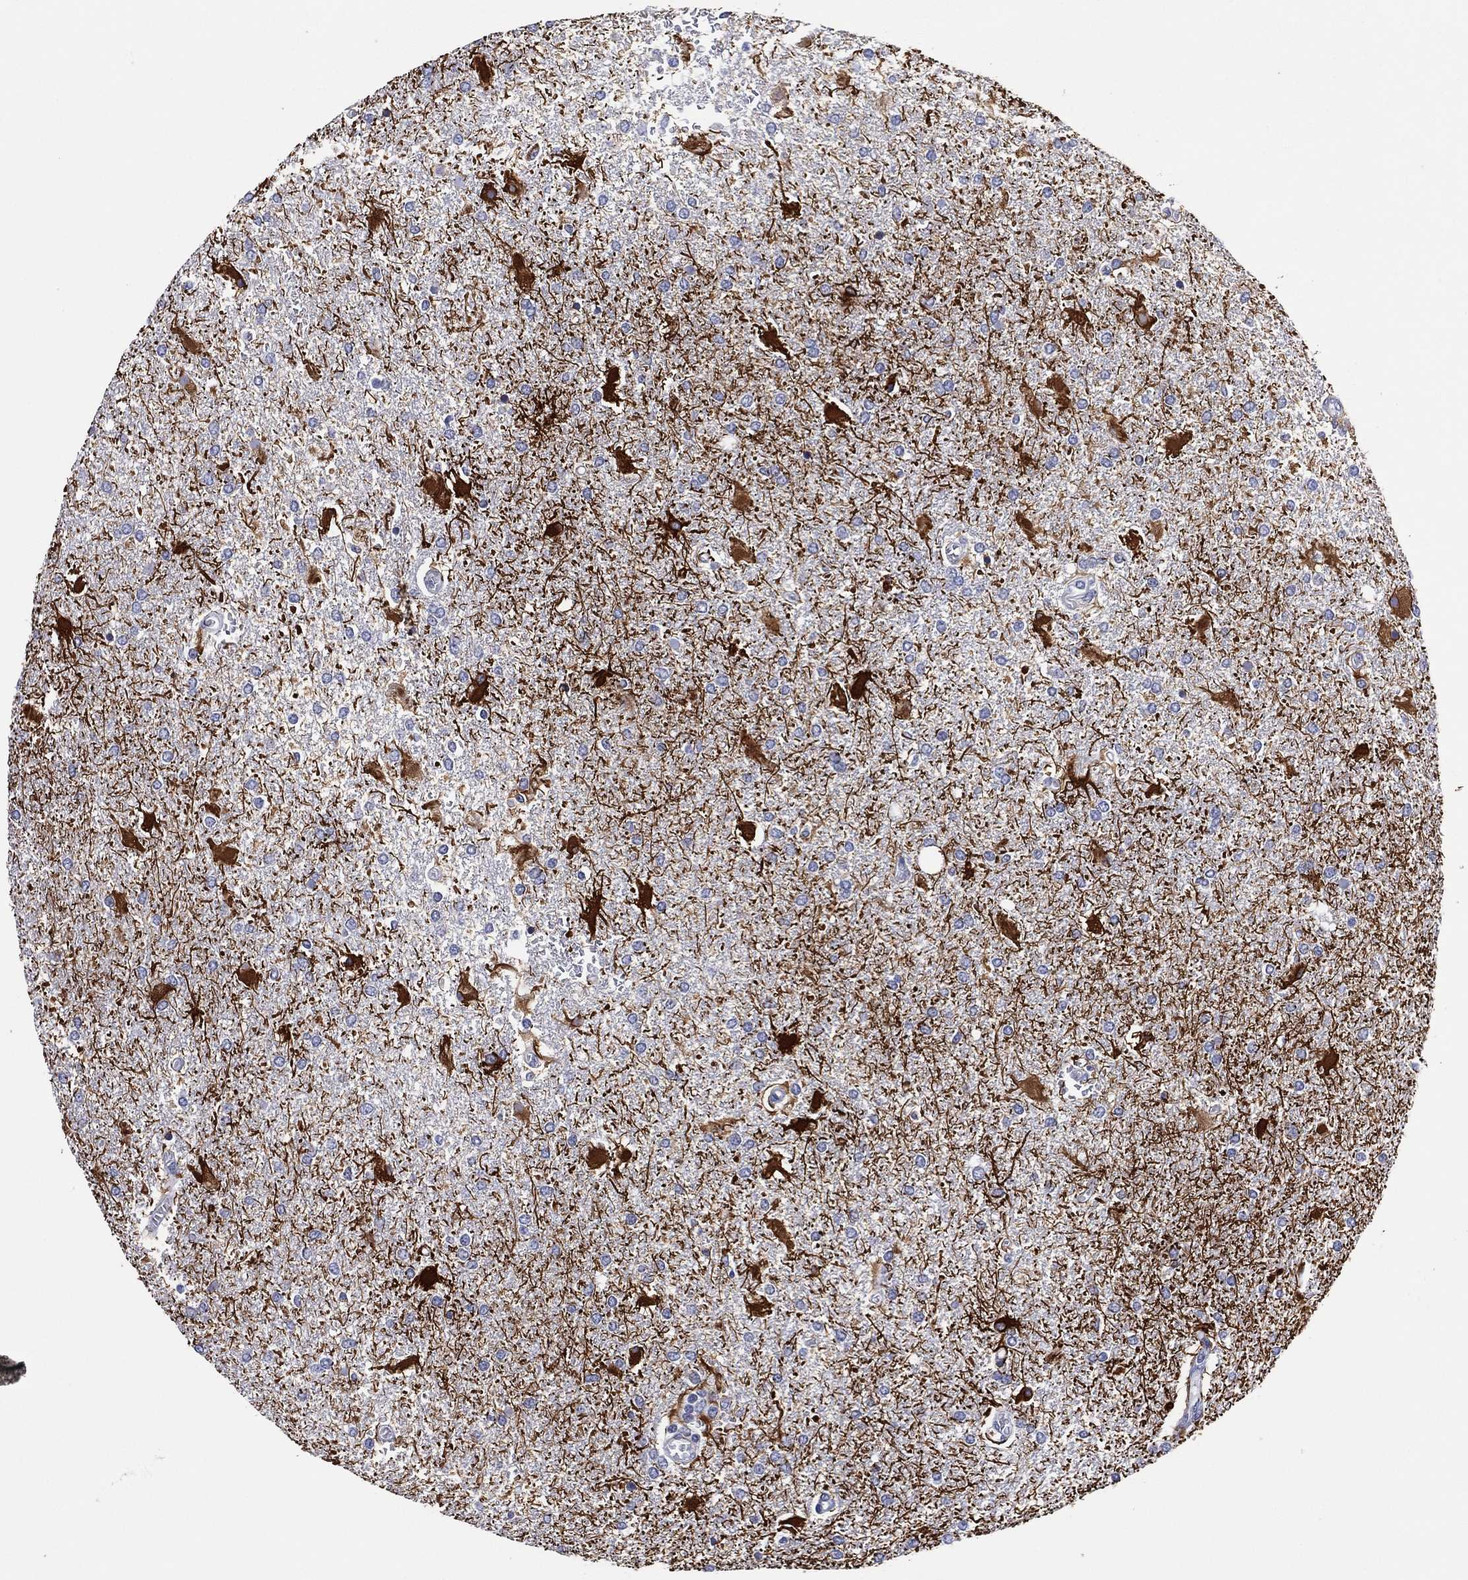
{"staining": {"intensity": "negative", "quantity": "none", "location": "none"}, "tissue": "glioma", "cell_type": "Tumor cells", "image_type": "cancer", "snomed": [{"axis": "morphology", "description": "Glioma, malignant, High grade"}, {"axis": "topography", "description": "Cerebral cortex"}], "caption": "Tumor cells show no significant positivity in glioma.", "gene": "CLIP3", "patient": {"sex": "male", "age": 79}}